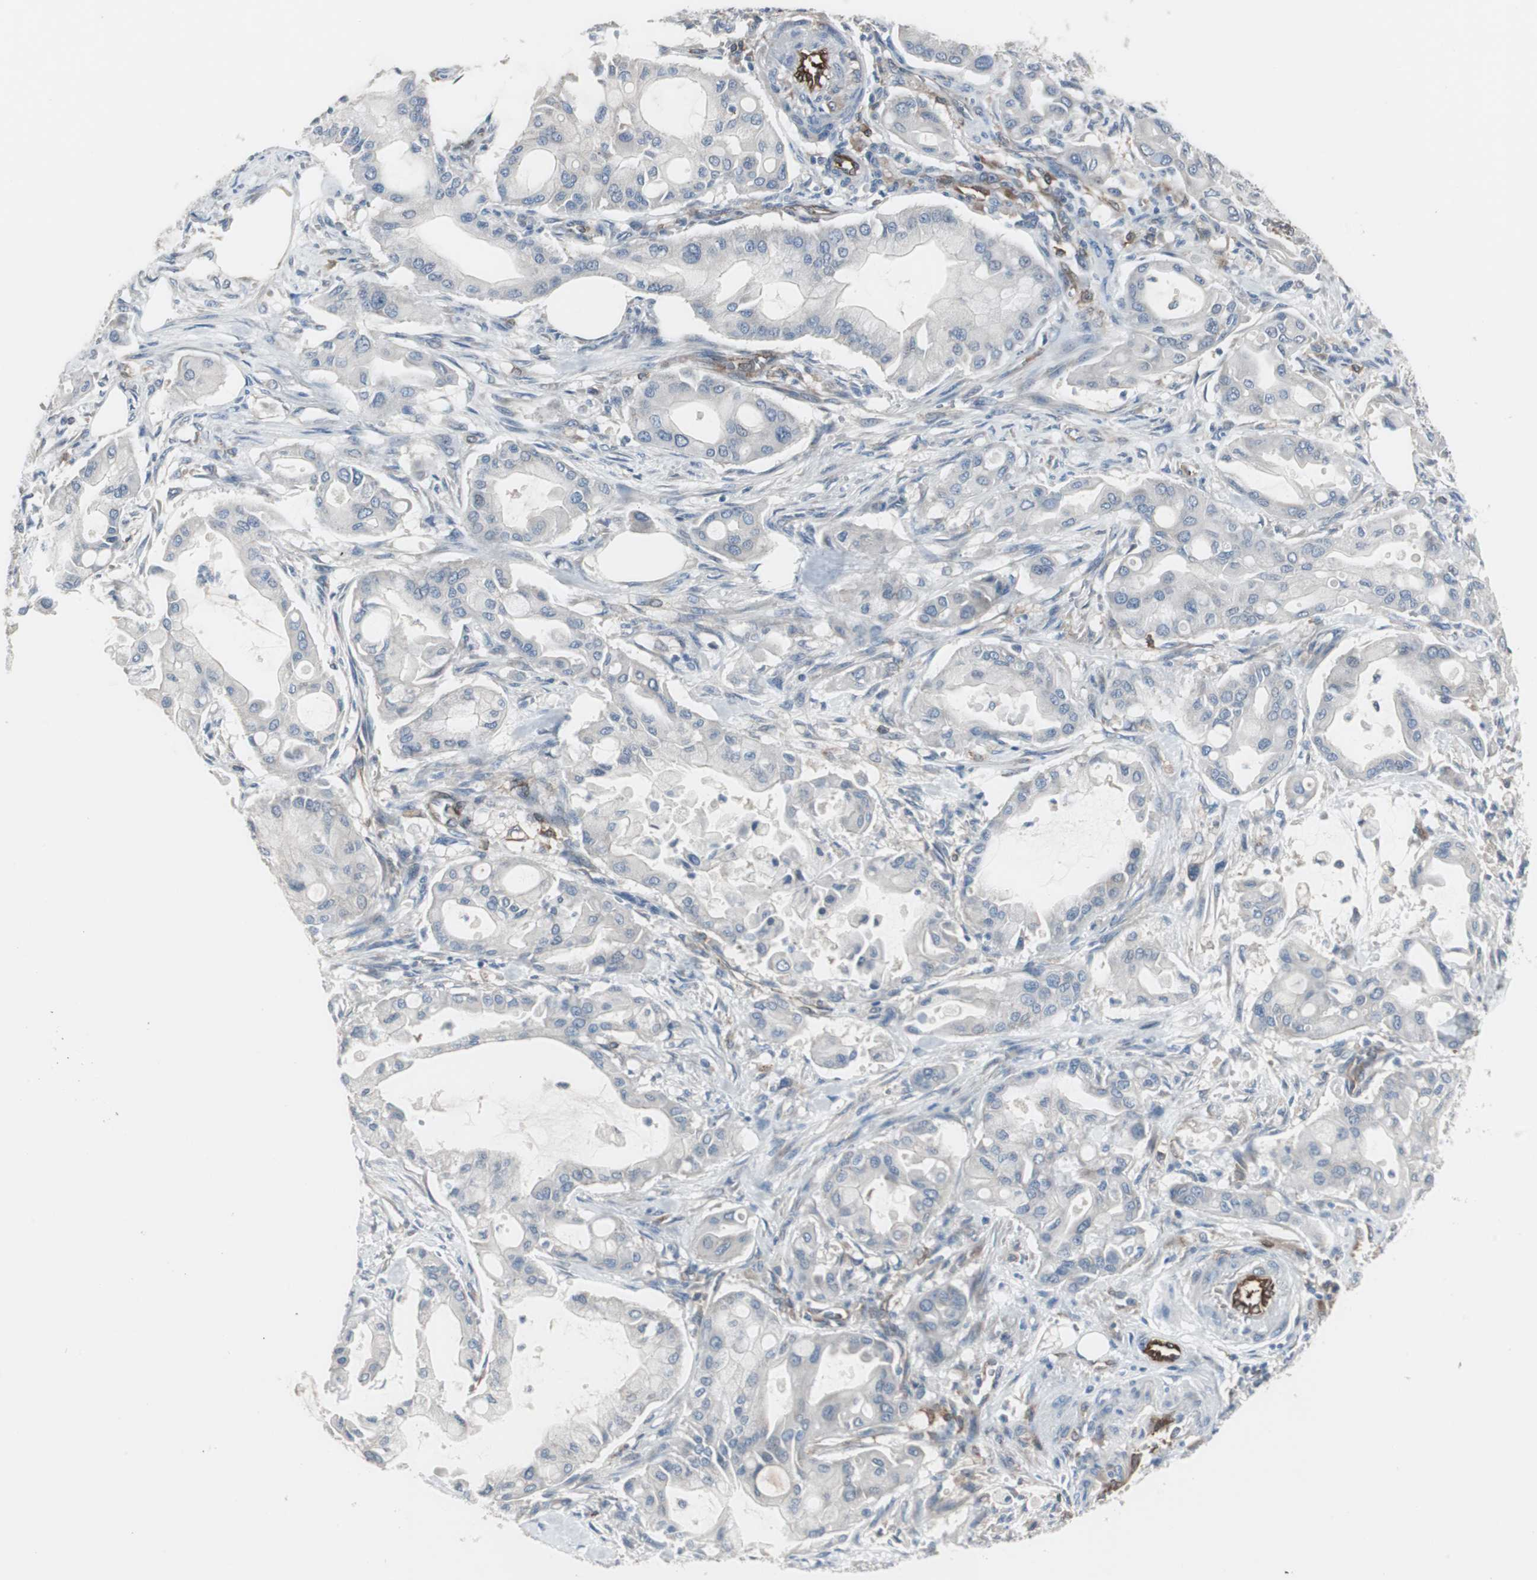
{"staining": {"intensity": "negative", "quantity": "none", "location": "none"}, "tissue": "pancreatic cancer", "cell_type": "Tumor cells", "image_type": "cancer", "snomed": [{"axis": "morphology", "description": "Adenocarcinoma, NOS"}, {"axis": "morphology", "description": "Adenocarcinoma, metastatic, NOS"}, {"axis": "topography", "description": "Lymph node"}, {"axis": "topography", "description": "Pancreas"}, {"axis": "topography", "description": "Duodenum"}], "caption": "Micrograph shows no significant protein staining in tumor cells of pancreatic adenocarcinoma.", "gene": "SWAP70", "patient": {"sex": "female", "age": 64}}